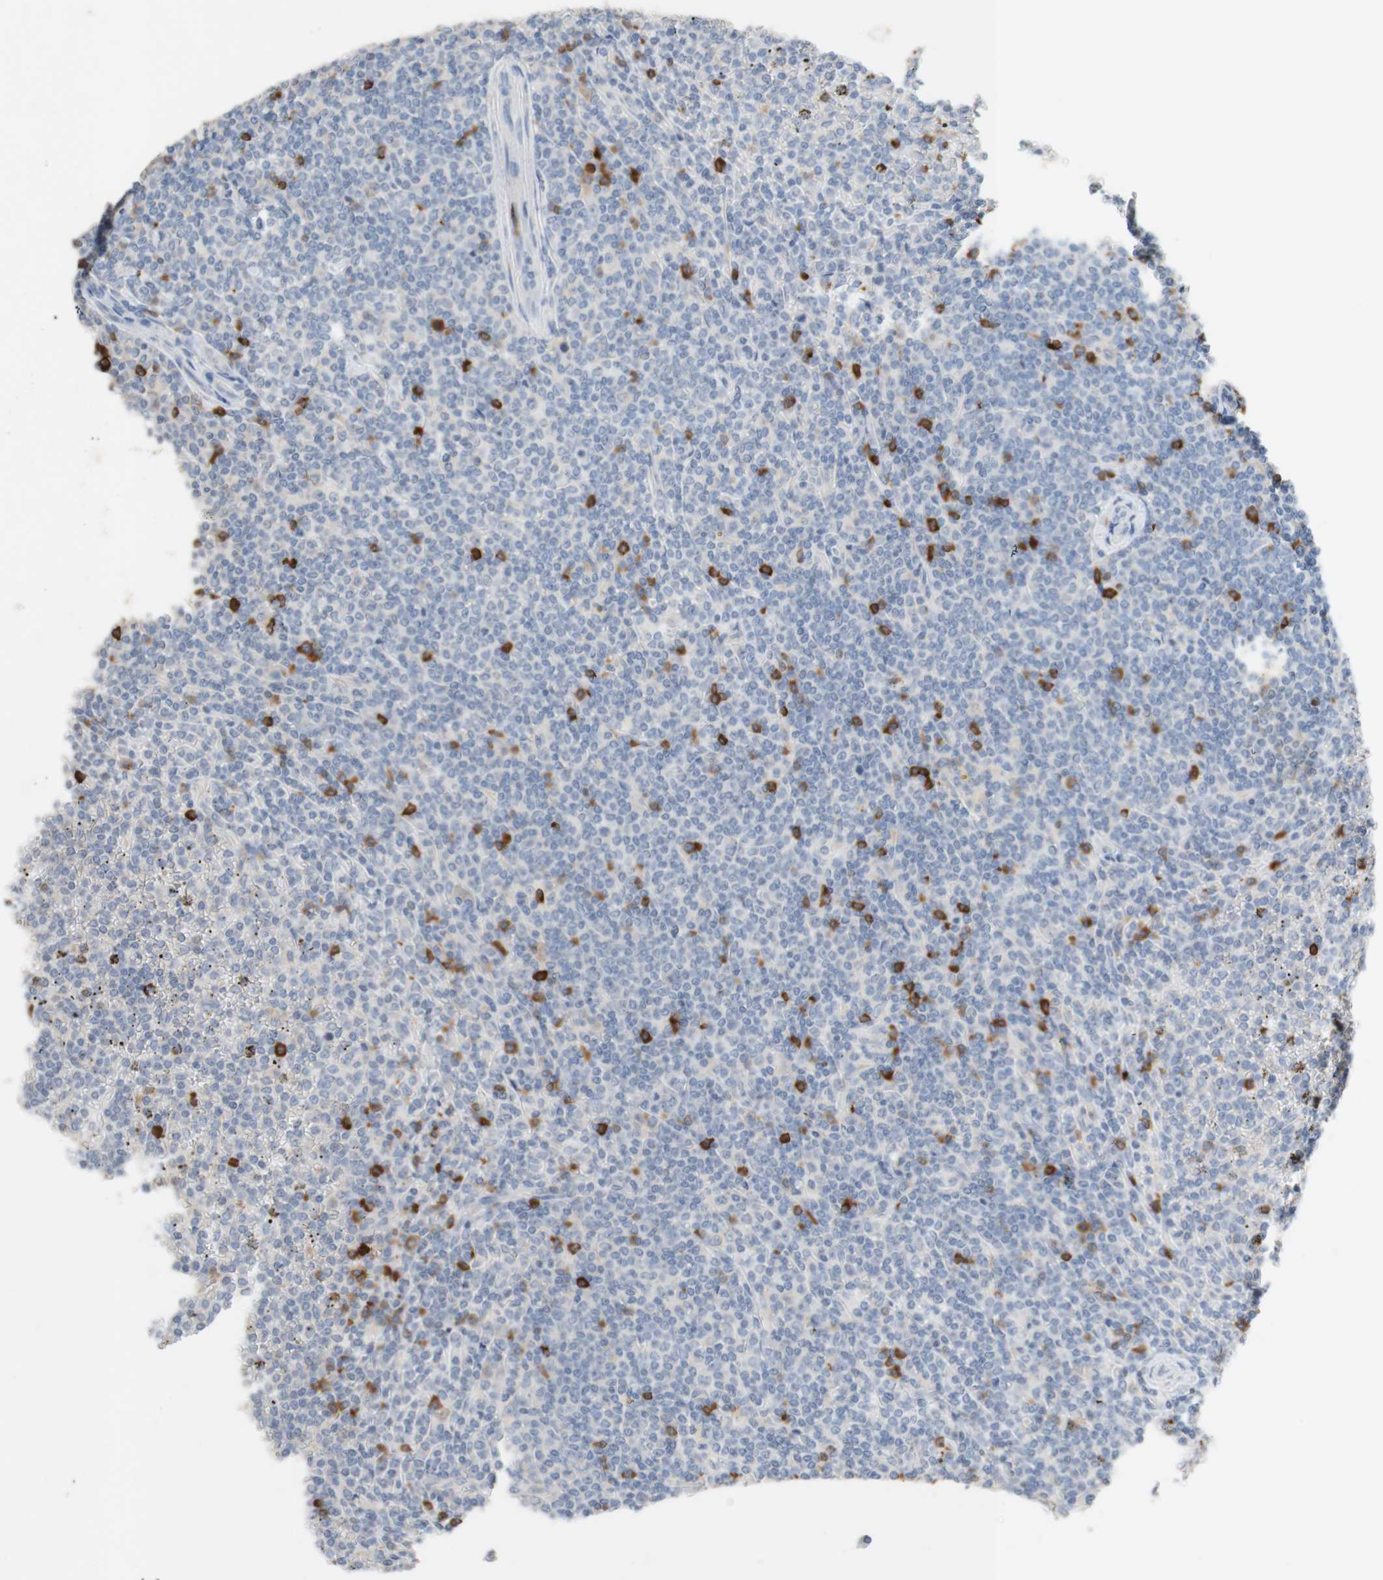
{"staining": {"intensity": "negative", "quantity": "none", "location": "none"}, "tissue": "lymphoma", "cell_type": "Tumor cells", "image_type": "cancer", "snomed": [{"axis": "morphology", "description": "Malignant lymphoma, non-Hodgkin's type, Low grade"}, {"axis": "topography", "description": "Spleen"}], "caption": "Tumor cells are negative for protein expression in human lymphoma.", "gene": "PACSIN1", "patient": {"sex": "female", "age": 19}}